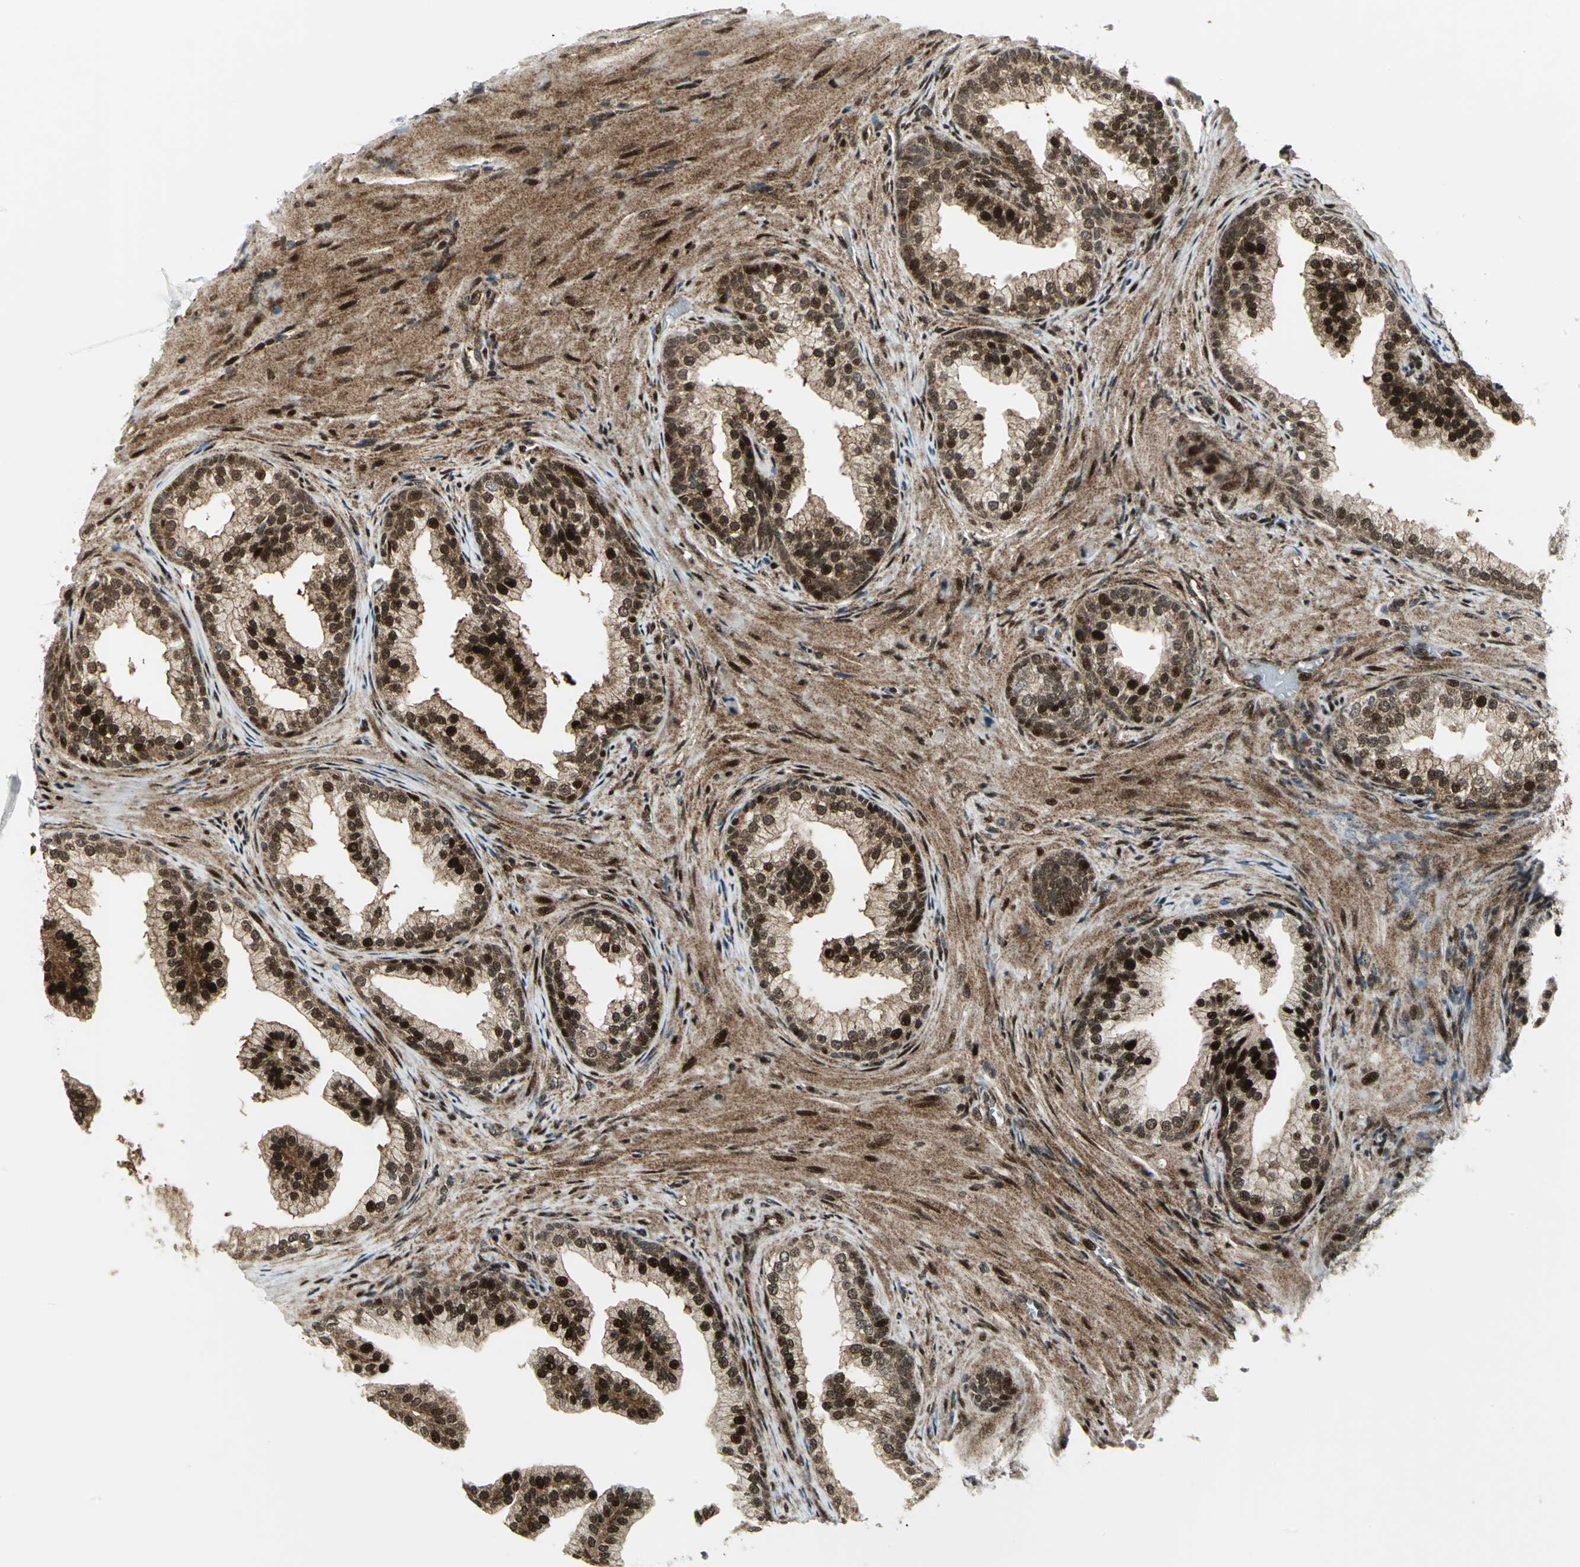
{"staining": {"intensity": "strong", "quantity": ">75%", "location": "cytoplasmic/membranous,nuclear"}, "tissue": "prostate", "cell_type": "Glandular cells", "image_type": "normal", "snomed": [{"axis": "morphology", "description": "Normal tissue, NOS"}, {"axis": "topography", "description": "Prostate"}], "caption": "IHC of normal prostate displays high levels of strong cytoplasmic/membranous,nuclear expression in approximately >75% of glandular cells.", "gene": "COPS5", "patient": {"sex": "male", "age": 76}}